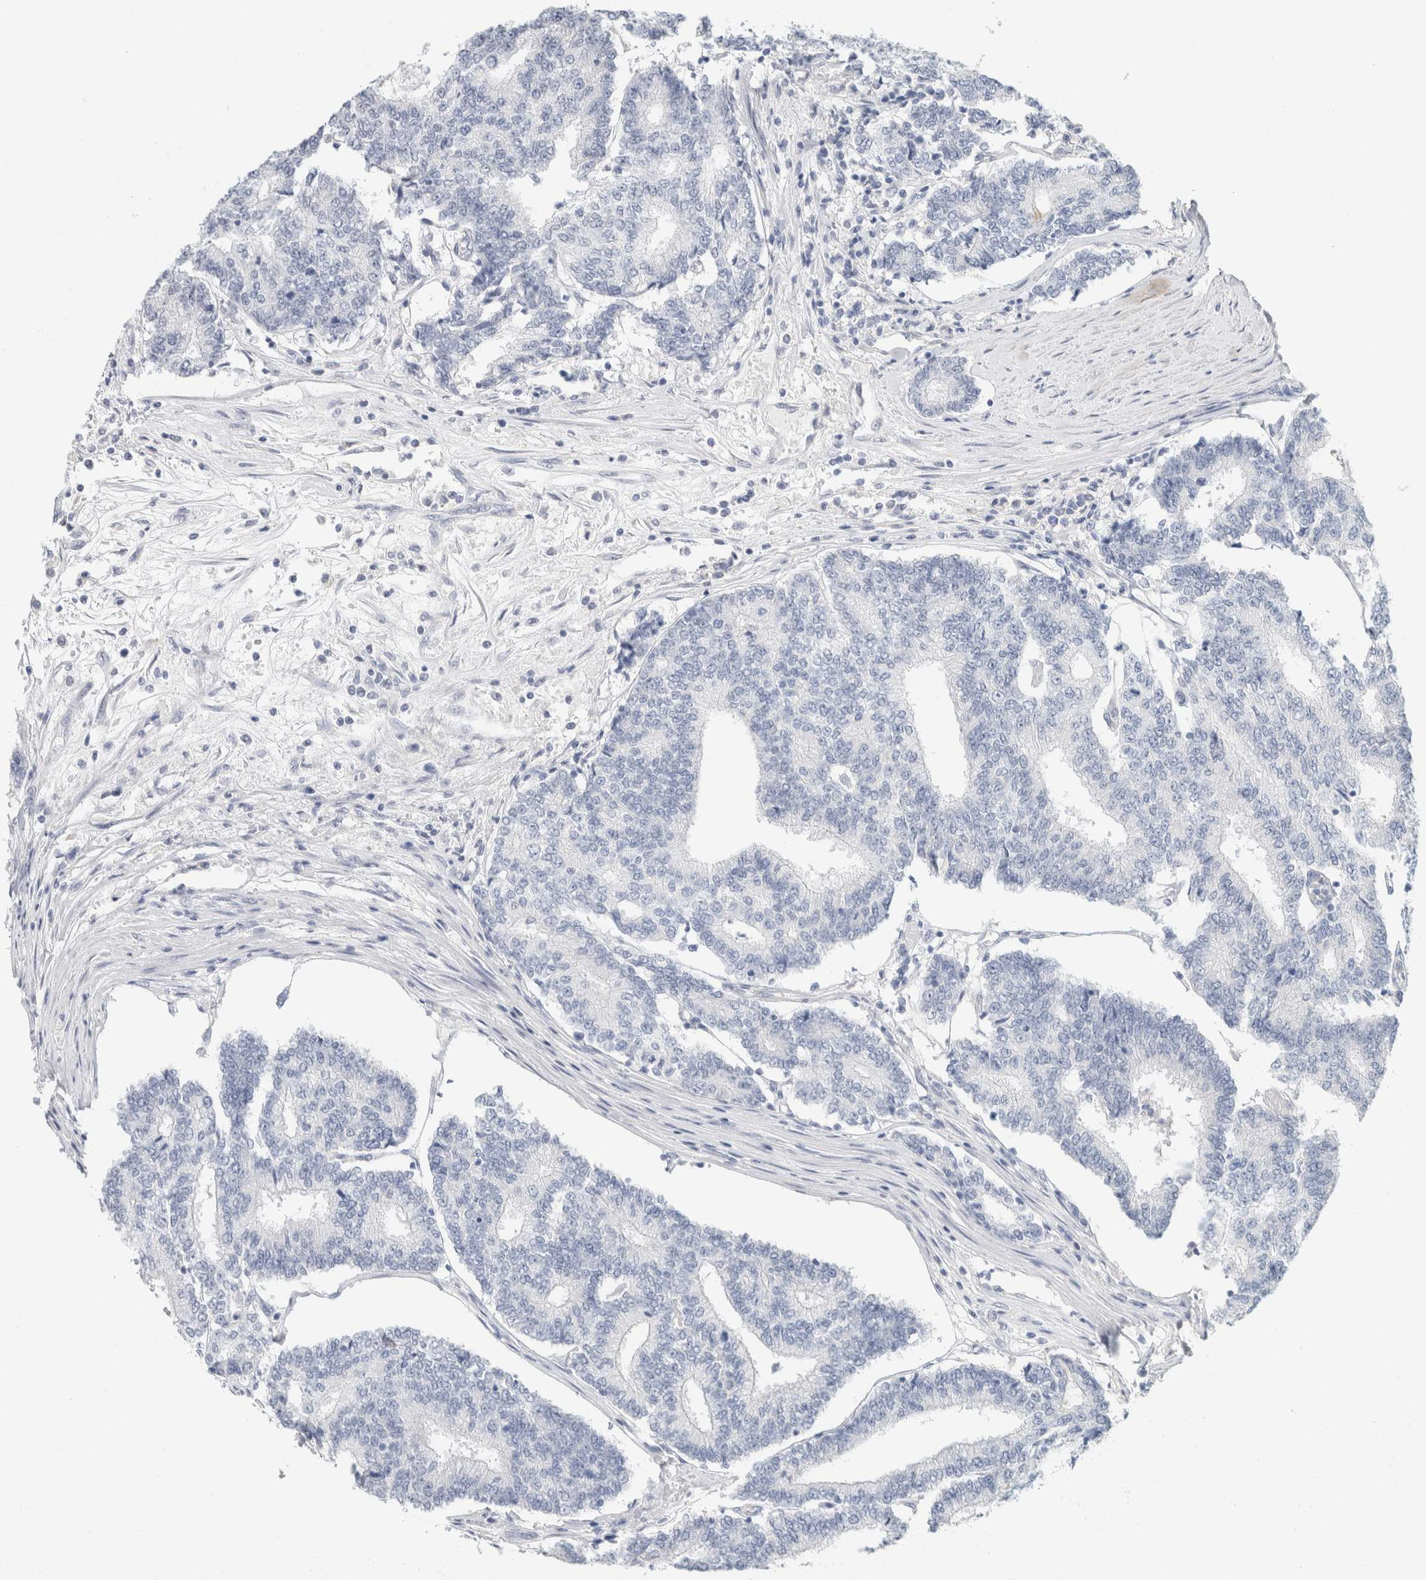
{"staining": {"intensity": "negative", "quantity": "none", "location": "none"}, "tissue": "prostate cancer", "cell_type": "Tumor cells", "image_type": "cancer", "snomed": [{"axis": "morphology", "description": "Normal tissue, NOS"}, {"axis": "morphology", "description": "Adenocarcinoma, High grade"}, {"axis": "topography", "description": "Prostate"}, {"axis": "topography", "description": "Seminal veicle"}], "caption": "Prostate cancer was stained to show a protein in brown. There is no significant staining in tumor cells.", "gene": "IL6", "patient": {"sex": "male", "age": 55}}